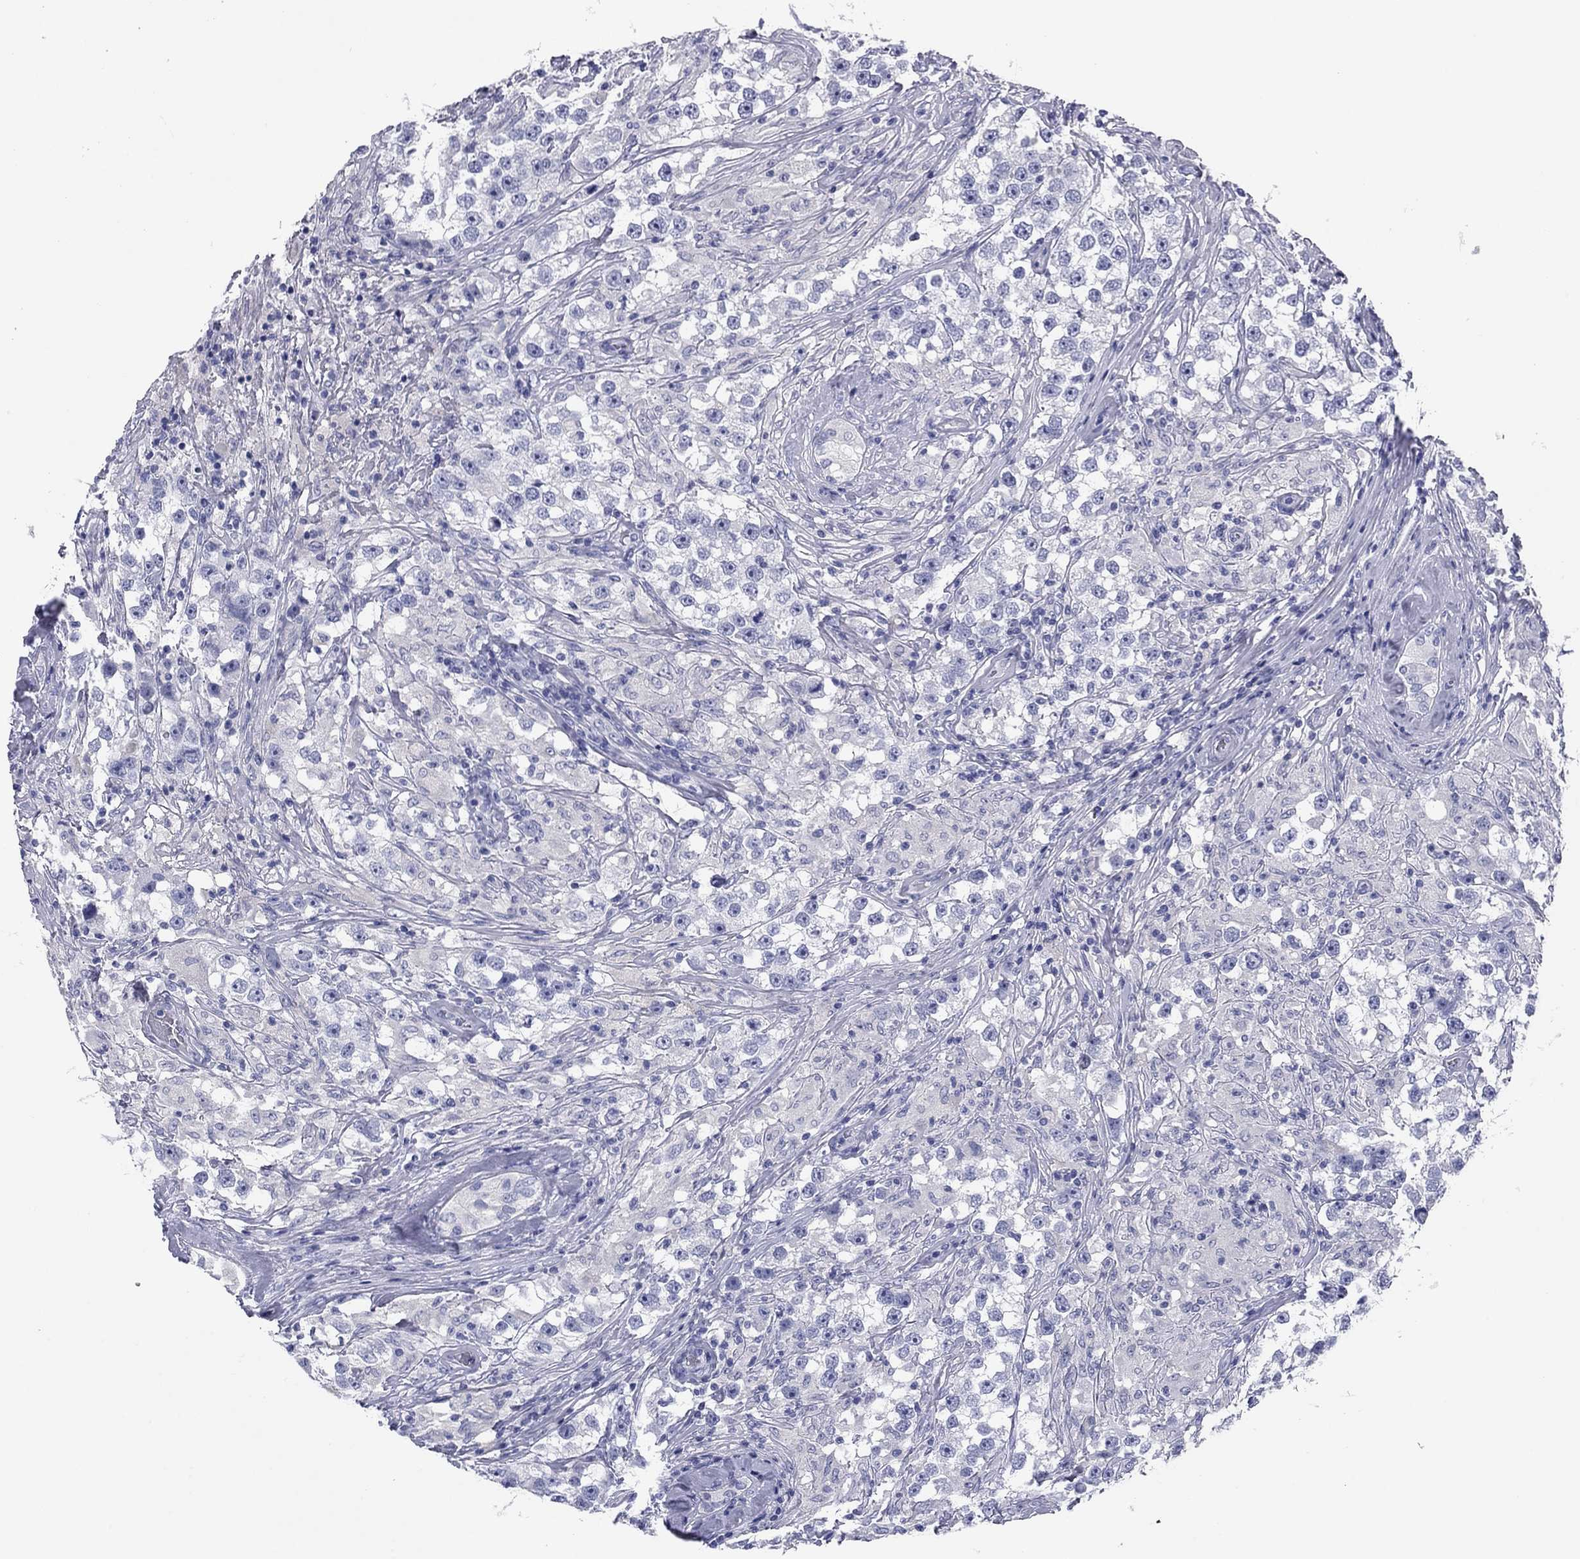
{"staining": {"intensity": "negative", "quantity": "none", "location": "none"}, "tissue": "testis cancer", "cell_type": "Tumor cells", "image_type": "cancer", "snomed": [{"axis": "morphology", "description": "Seminoma, NOS"}, {"axis": "topography", "description": "Testis"}], "caption": "The histopathology image shows no significant staining in tumor cells of seminoma (testis).", "gene": "KCNH1", "patient": {"sex": "male", "age": 46}}